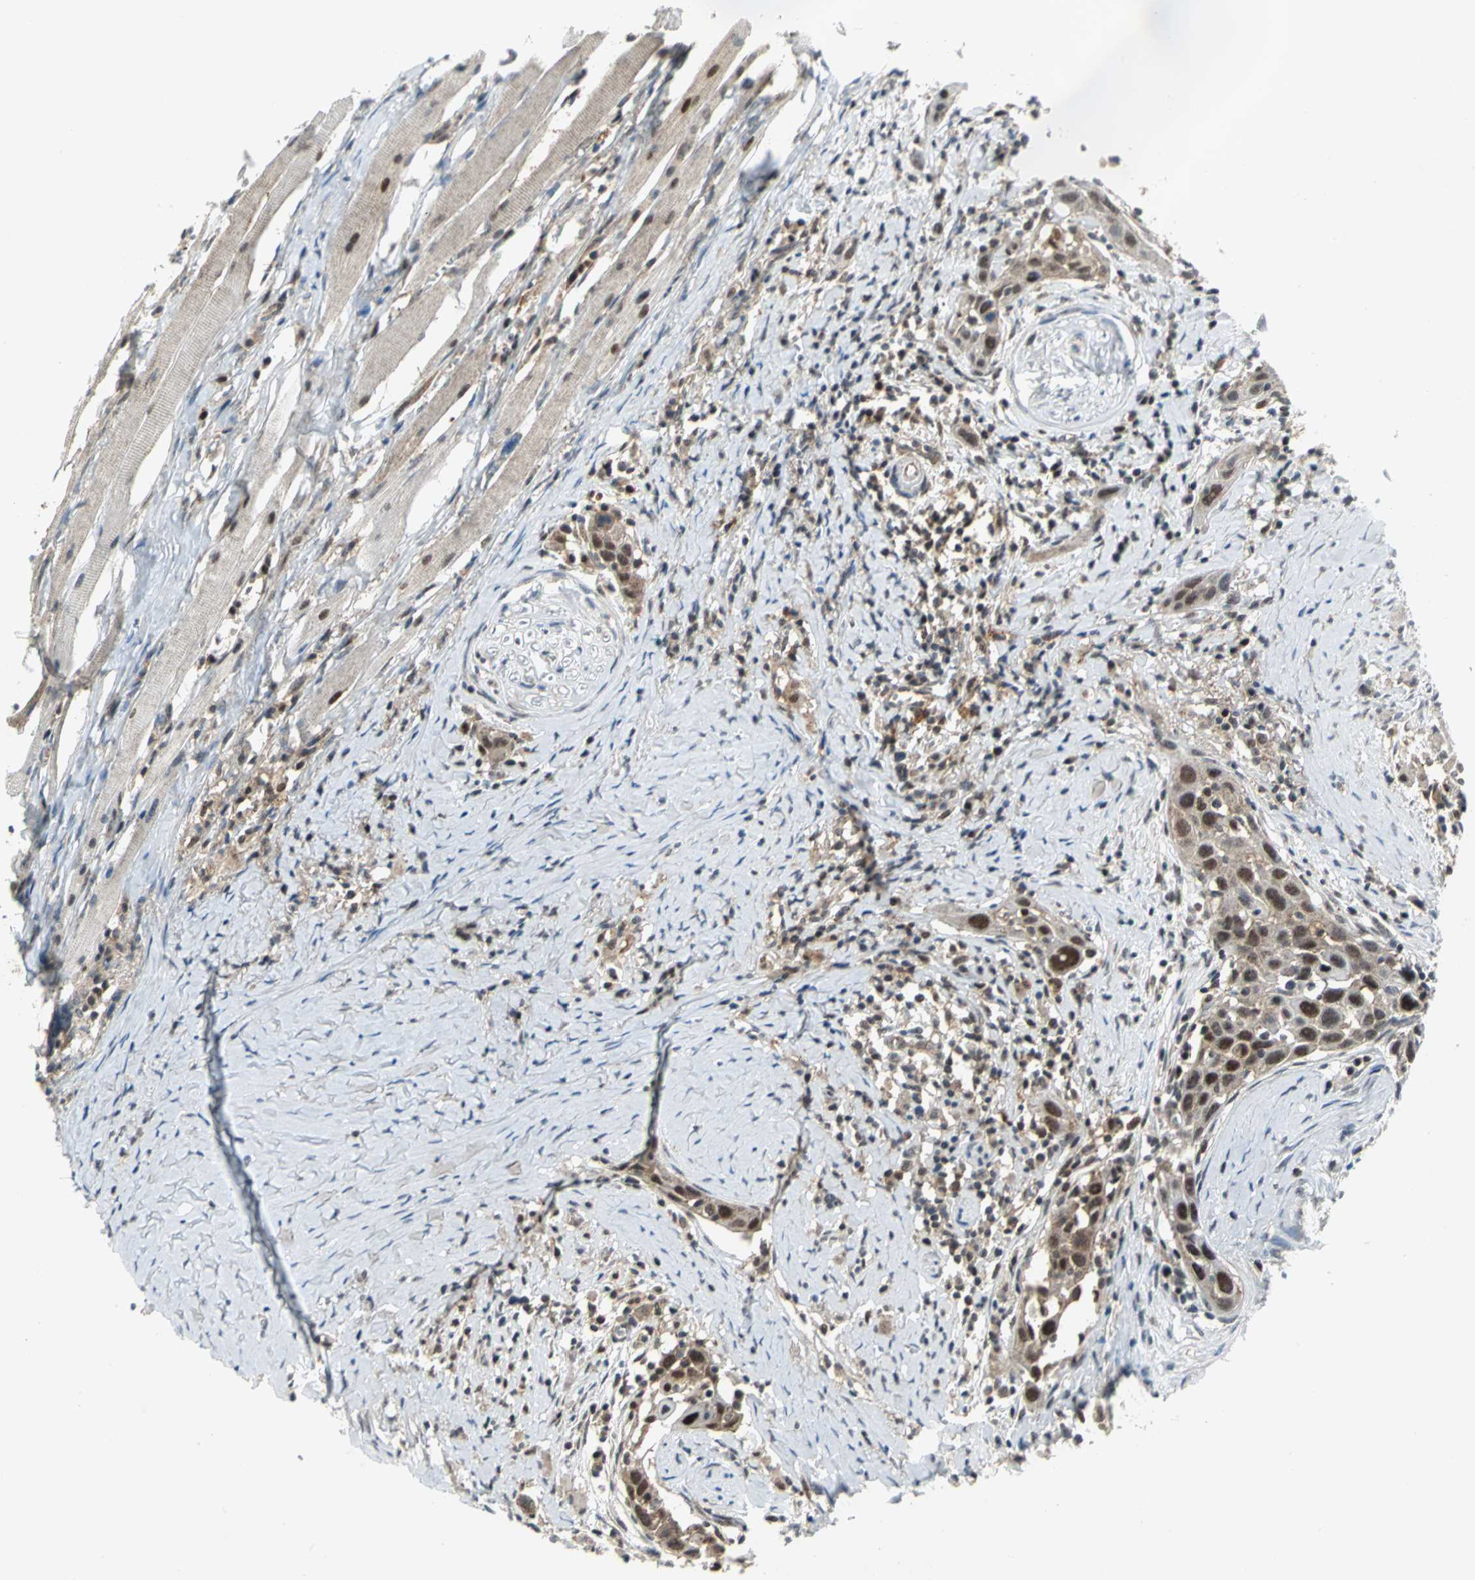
{"staining": {"intensity": "strong", "quantity": ">75%", "location": "nuclear"}, "tissue": "head and neck cancer", "cell_type": "Tumor cells", "image_type": "cancer", "snomed": [{"axis": "morphology", "description": "Normal tissue, NOS"}, {"axis": "morphology", "description": "Squamous cell carcinoma, NOS"}, {"axis": "topography", "description": "Oral tissue"}, {"axis": "topography", "description": "Head-Neck"}], "caption": "Head and neck cancer (squamous cell carcinoma) stained with DAB (3,3'-diaminobenzidine) IHC demonstrates high levels of strong nuclear positivity in approximately >75% of tumor cells. The protein of interest is stained brown, and the nuclei are stained in blue (DAB (3,3'-diaminobenzidine) IHC with brightfield microscopy, high magnification).", "gene": "PSMA4", "patient": {"sex": "female", "age": 50}}